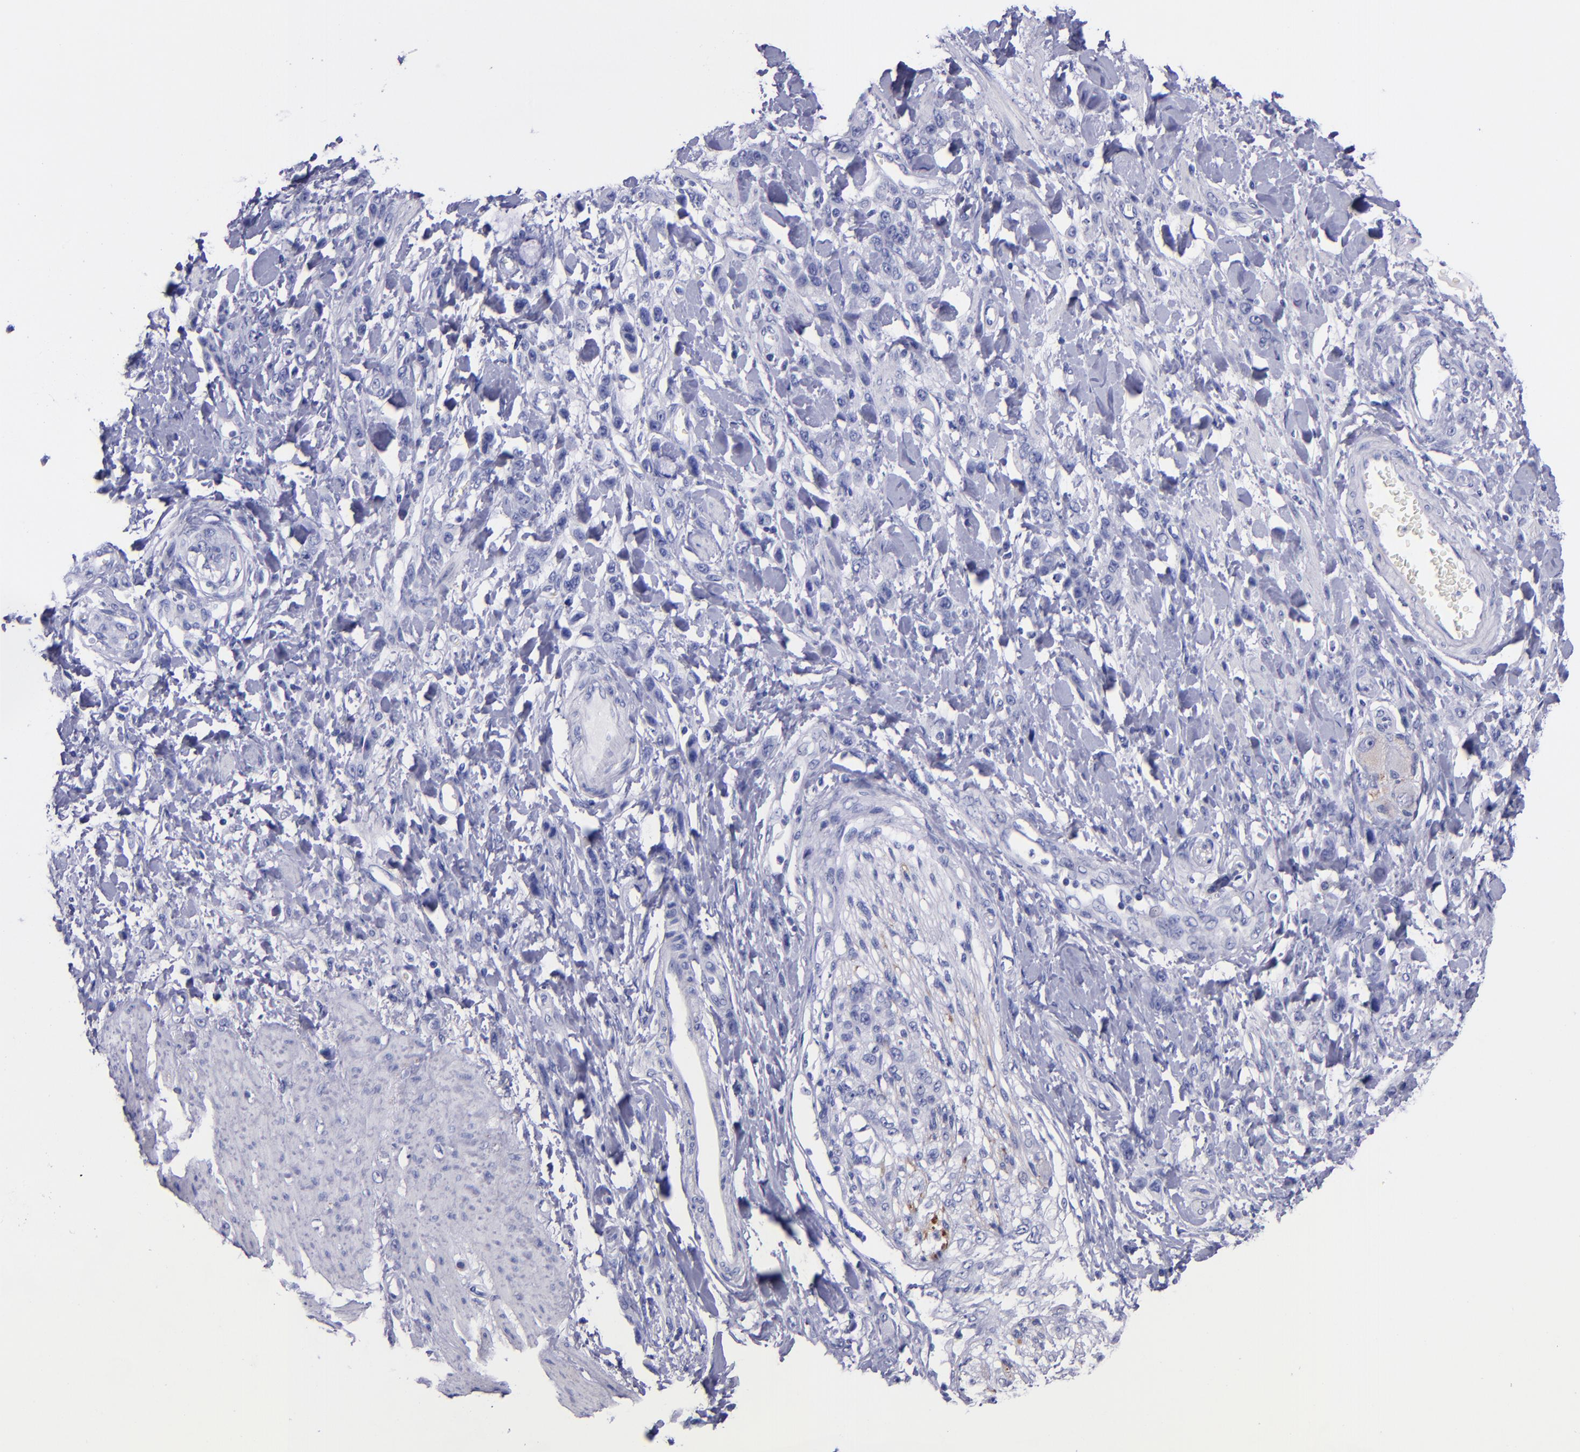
{"staining": {"intensity": "negative", "quantity": "none", "location": "none"}, "tissue": "stomach cancer", "cell_type": "Tumor cells", "image_type": "cancer", "snomed": [{"axis": "morphology", "description": "Normal tissue, NOS"}, {"axis": "morphology", "description": "Adenocarcinoma, NOS"}, {"axis": "topography", "description": "Stomach"}], "caption": "This is an immunohistochemistry (IHC) photomicrograph of human stomach cancer (adenocarcinoma). There is no positivity in tumor cells.", "gene": "SV2A", "patient": {"sex": "male", "age": 82}}